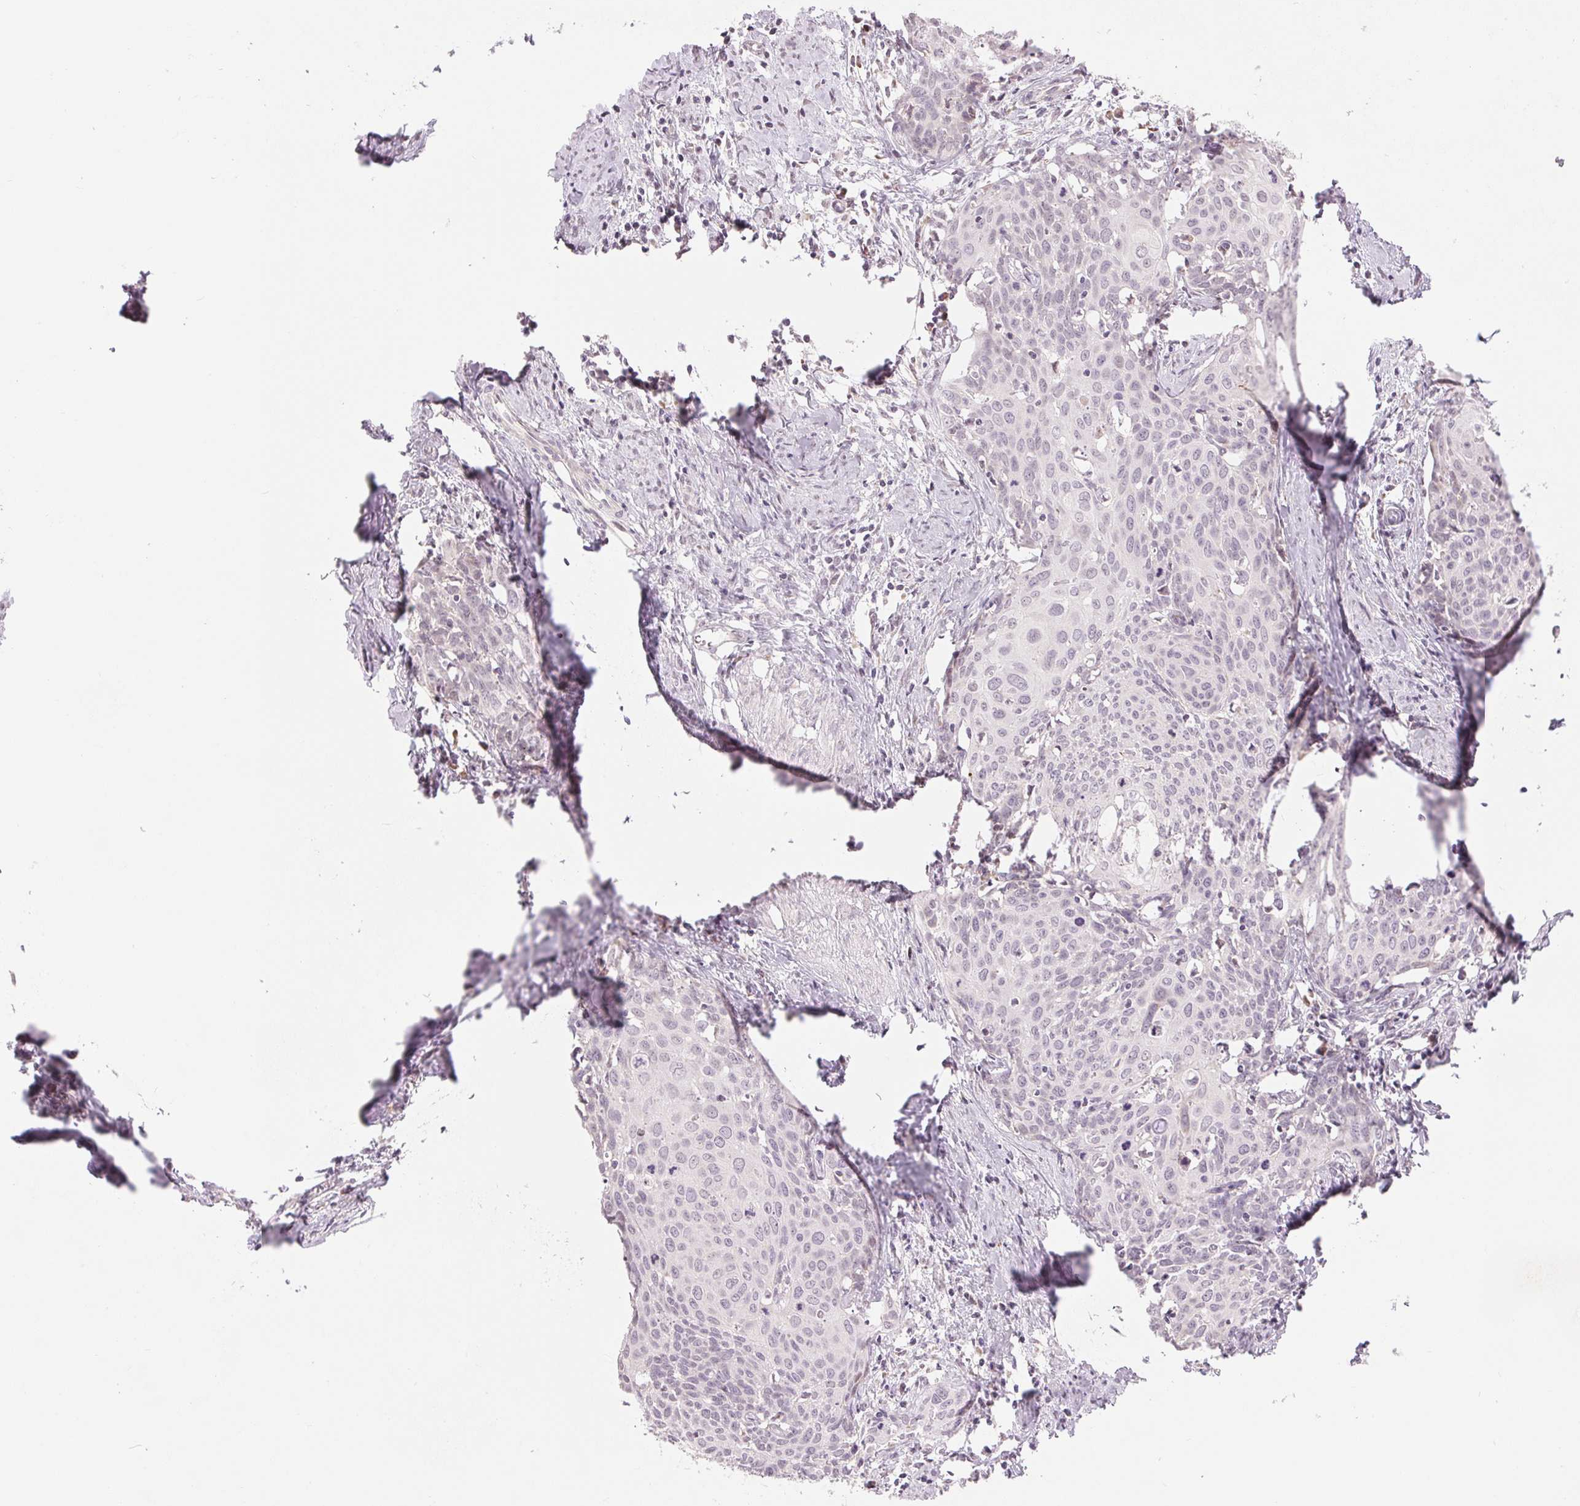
{"staining": {"intensity": "negative", "quantity": "none", "location": "none"}, "tissue": "cervical cancer", "cell_type": "Tumor cells", "image_type": "cancer", "snomed": [{"axis": "morphology", "description": "Squamous cell carcinoma, NOS"}, {"axis": "topography", "description": "Cervix"}], "caption": "This is an immunohistochemistry image of human cervical cancer (squamous cell carcinoma). There is no positivity in tumor cells.", "gene": "ARHGAP32", "patient": {"sex": "female", "age": 62}}